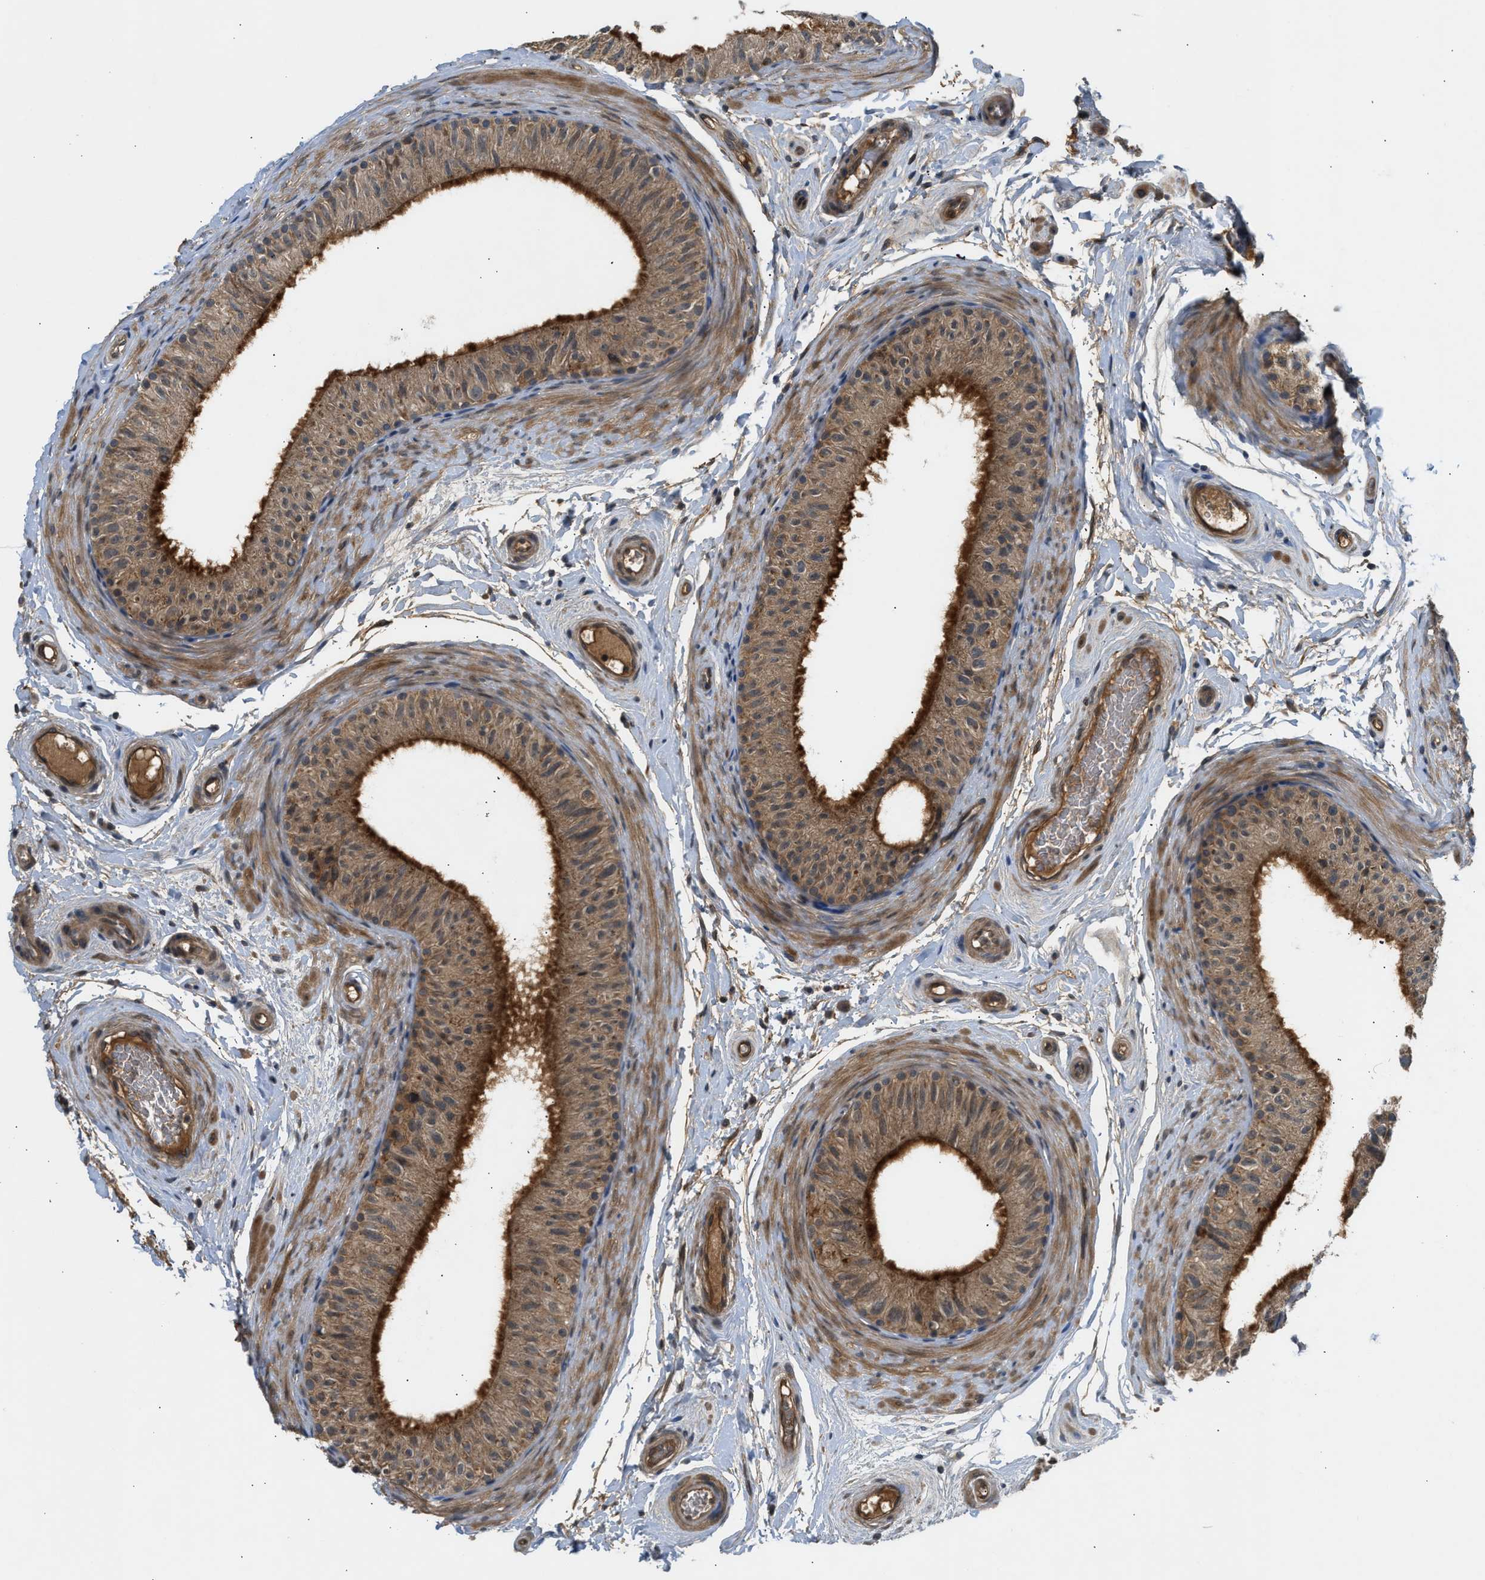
{"staining": {"intensity": "moderate", "quantity": ">75%", "location": "cytoplasmic/membranous"}, "tissue": "epididymis", "cell_type": "Glandular cells", "image_type": "normal", "snomed": [{"axis": "morphology", "description": "Normal tissue, NOS"}, {"axis": "topography", "description": "Epididymis"}], "caption": "Human epididymis stained for a protein (brown) demonstrates moderate cytoplasmic/membranous positive expression in approximately >75% of glandular cells.", "gene": "ADCY8", "patient": {"sex": "male", "age": 34}}